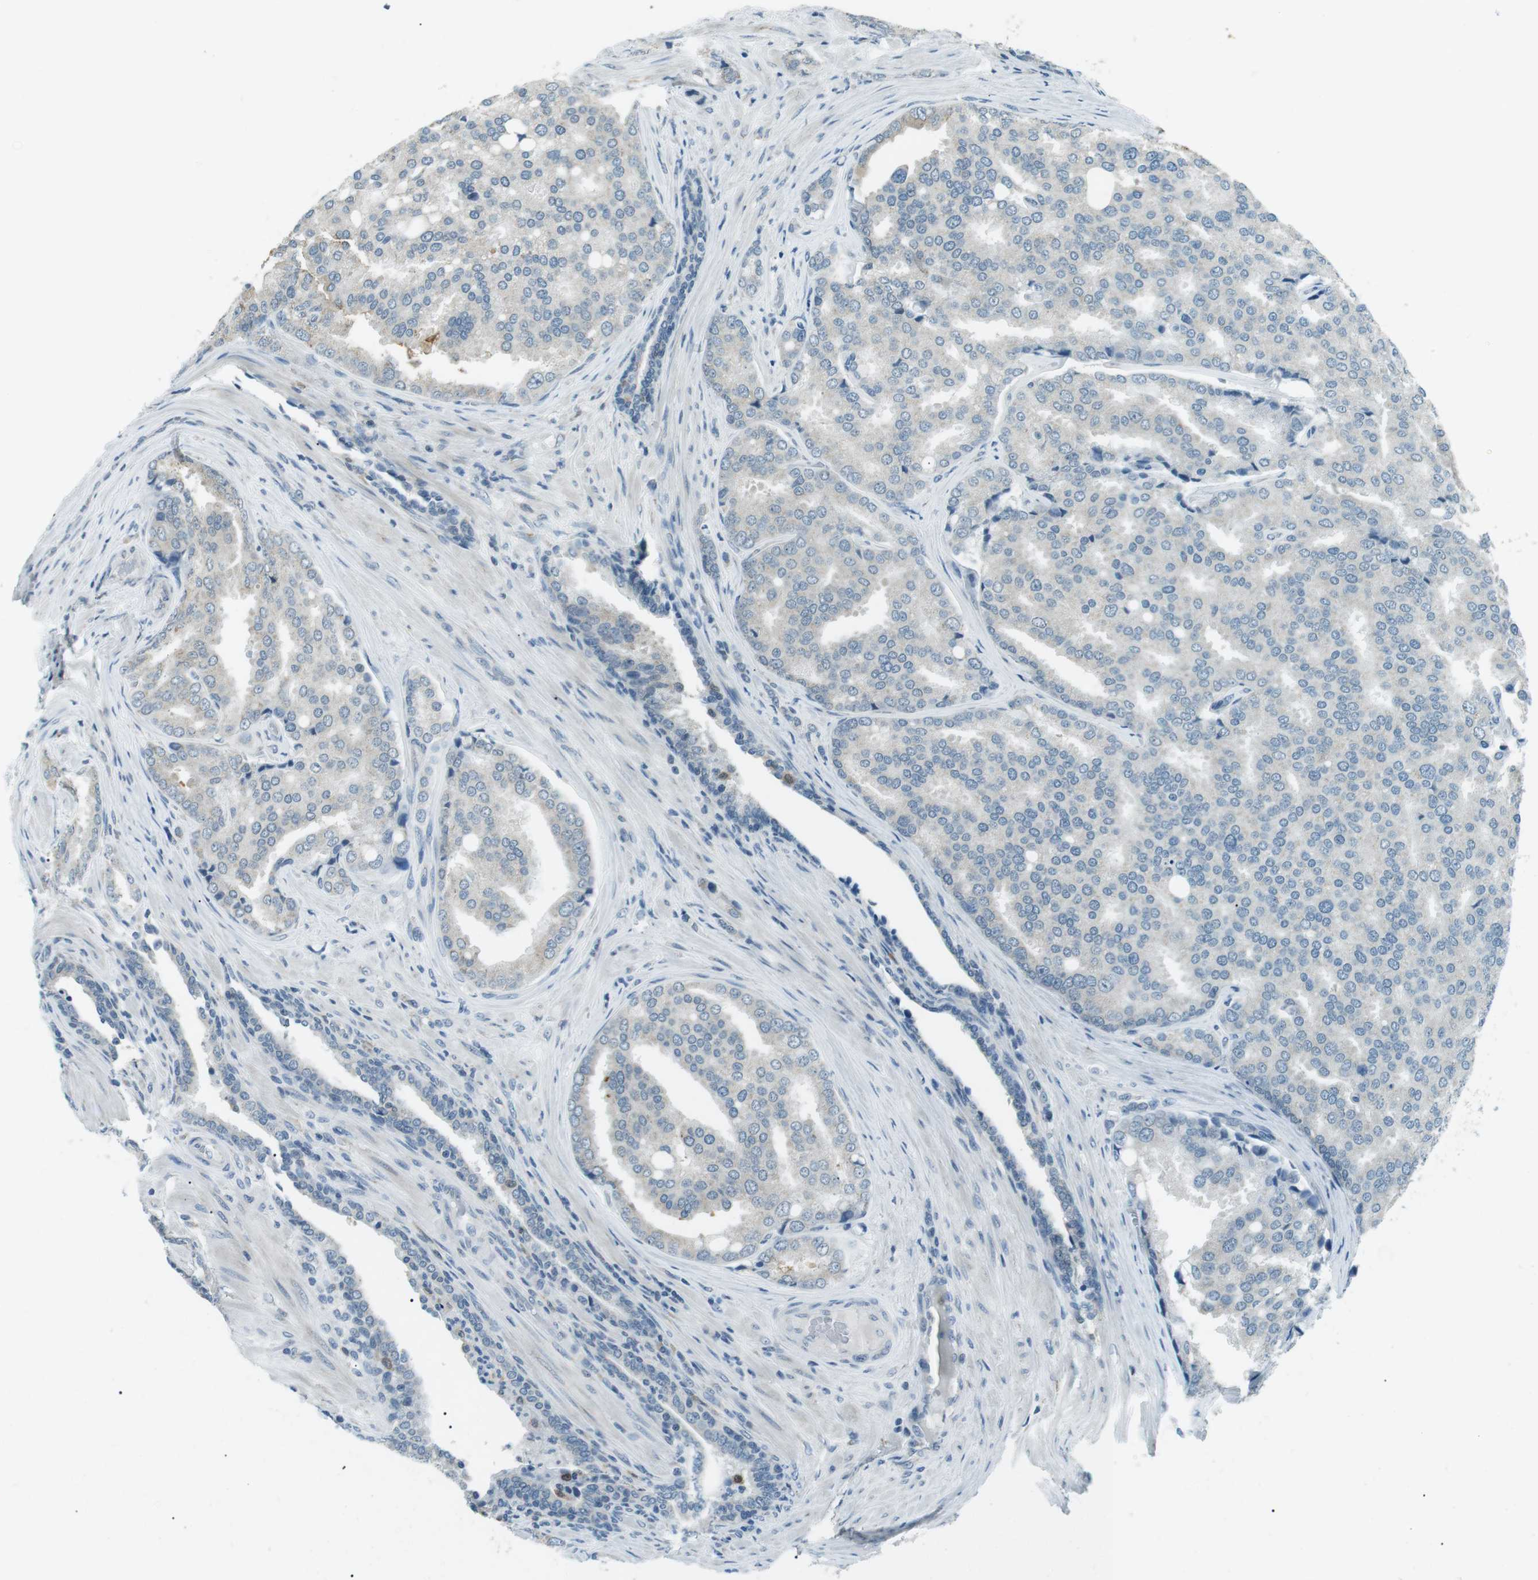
{"staining": {"intensity": "negative", "quantity": "none", "location": "none"}, "tissue": "prostate cancer", "cell_type": "Tumor cells", "image_type": "cancer", "snomed": [{"axis": "morphology", "description": "Adenocarcinoma, High grade"}, {"axis": "topography", "description": "Prostate"}], "caption": "An immunohistochemistry (IHC) micrograph of prostate cancer is shown. There is no staining in tumor cells of prostate cancer.", "gene": "SERPINB2", "patient": {"sex": "male", "age": 50}}